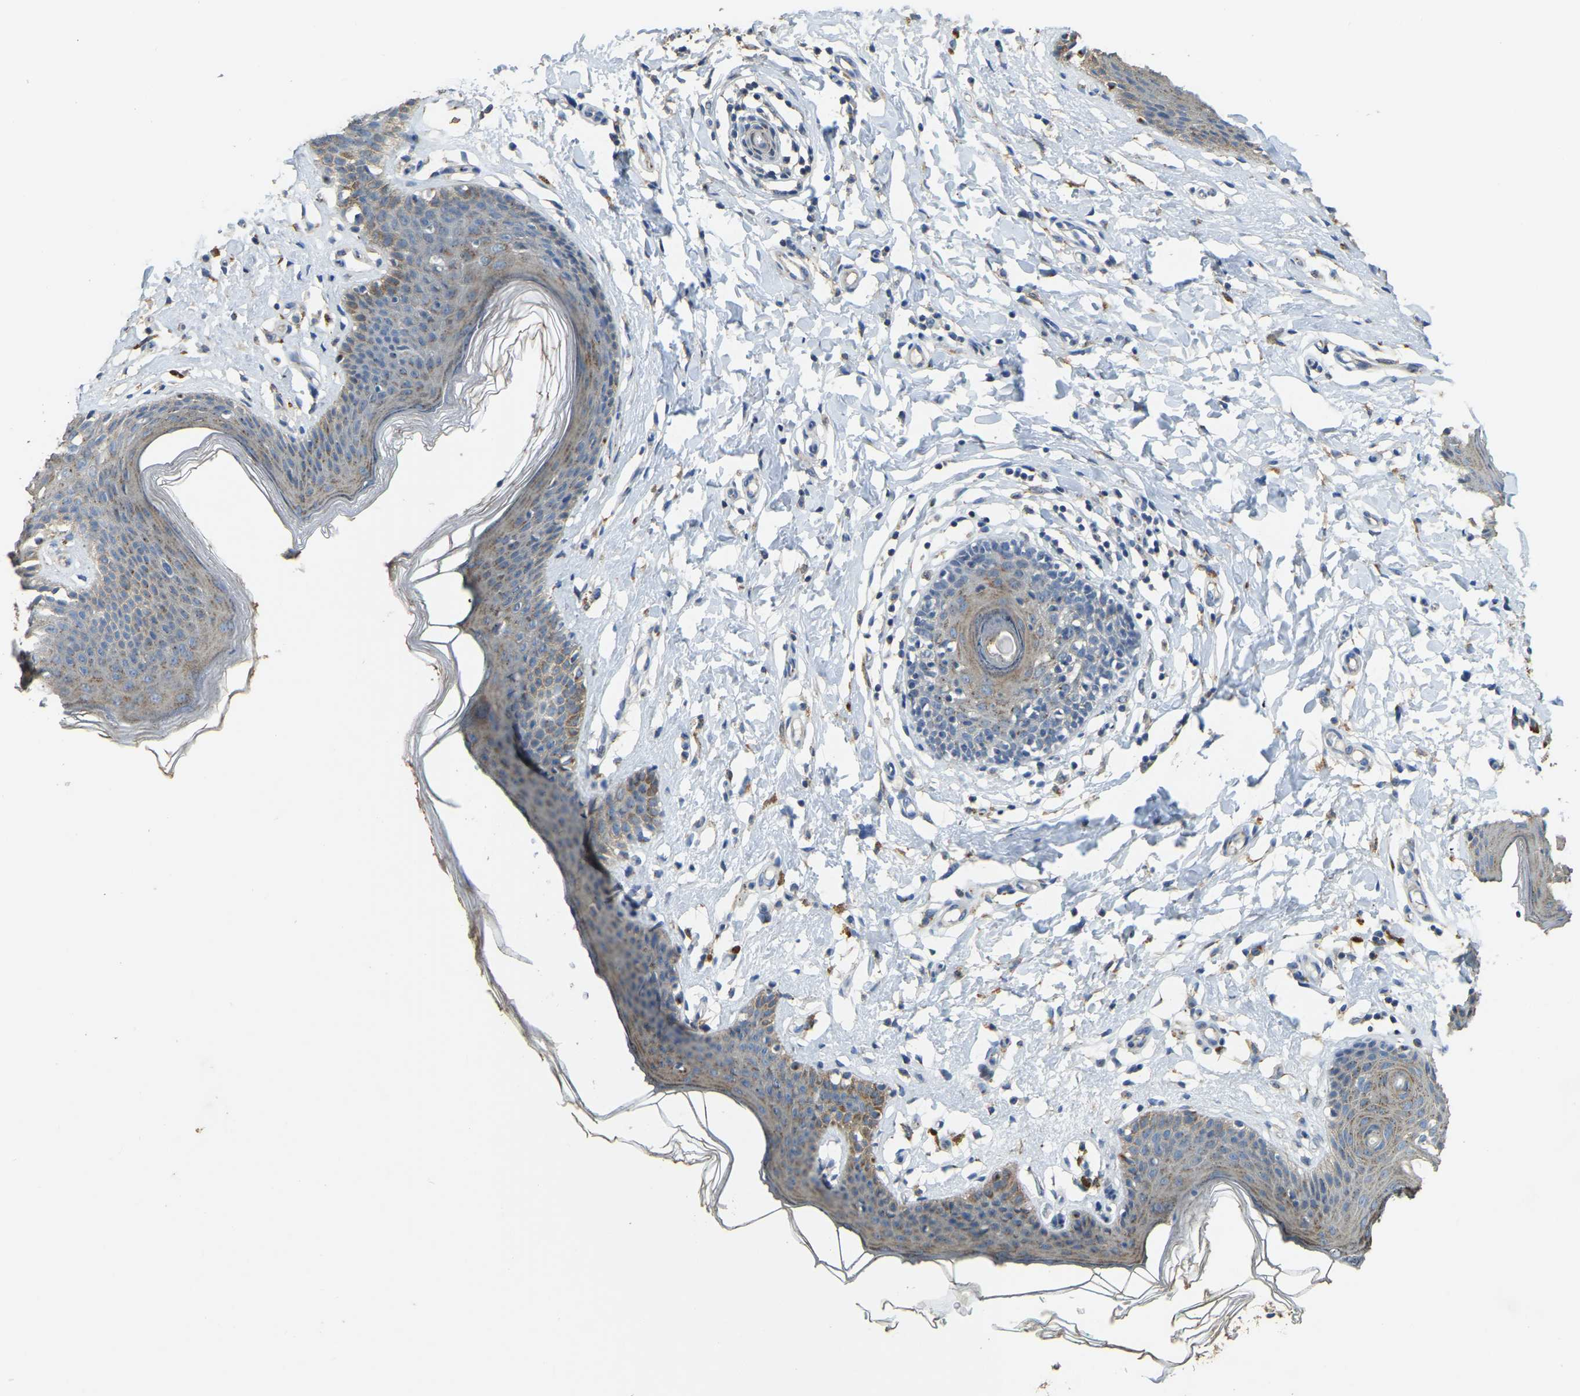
{"staining": {"intensity": "weak", "quantity": ">75%", "location": "cytoplasmic/membranous"}, "tissue": "skin", "cell_type": "Epidermal cells", "image_type": "normal", "snomed": [{"axis": "morphology", "description": "Normal tissue, NOS"}, {"axis": "topography", "description": "Vulva"}], "caption": "This micrograph demonstrates IHC staining of unremarkable skin, with low weak cytoplasmic/membranous positivity in about >75% of epidermal cells.", "gene": "FAM174A", "patient": {"sex": "female", "age": 66}}